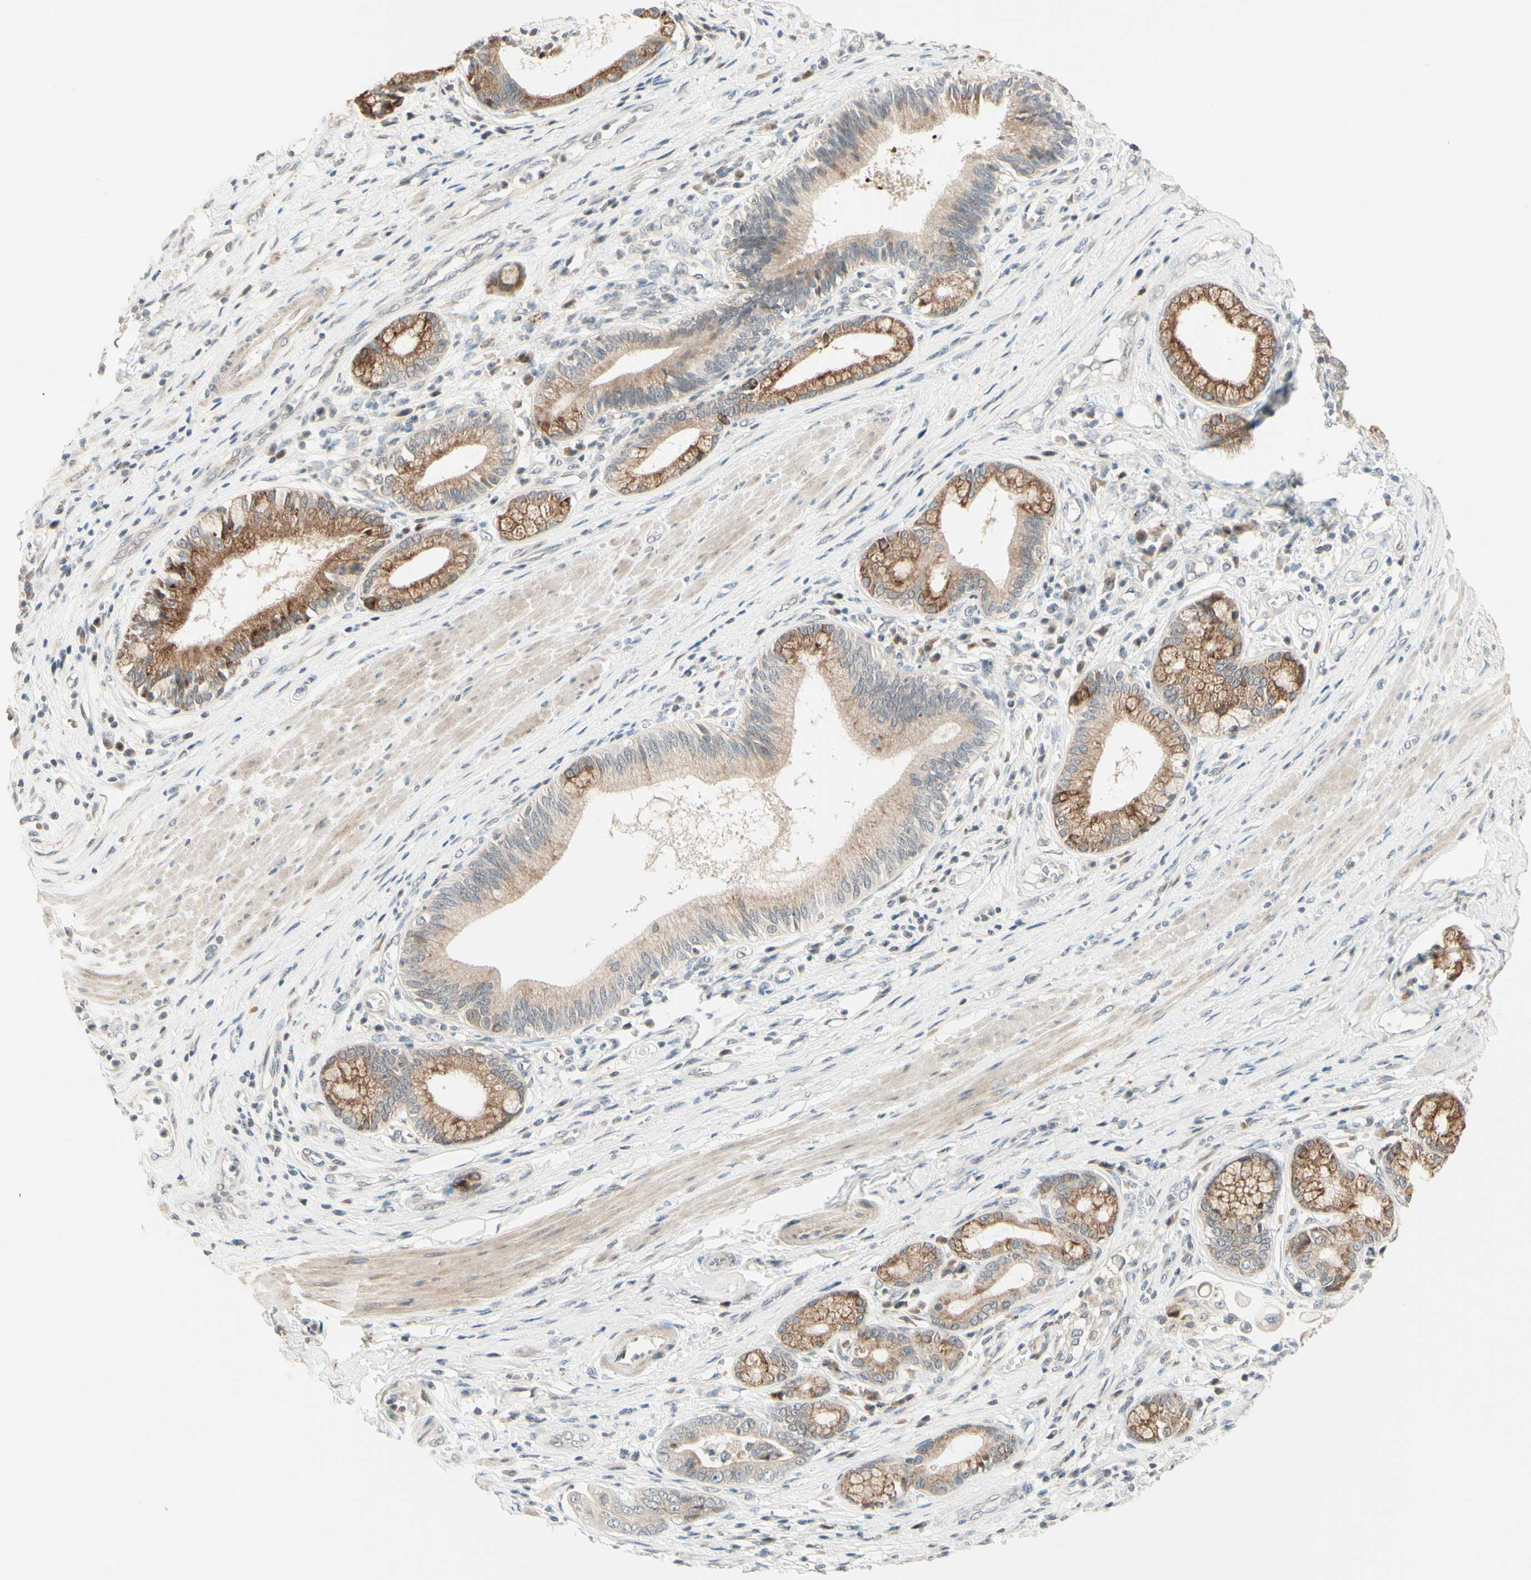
{"staining": {"intensity": "moderate", "quantity": ">75%", "location": "cytoplasmic/membranous"}, "tissue": "pancreatic cancer", "cell_type": "Tumor cells", "image_type": "cancer", "snomed": [{"axis": "morphology", "description": "Adenocarcinoma, NOS"}, {"axis": "topography", "description": "Pancreas"}], "caption": "This micrograph displays IHC staining of adenocarcinoma (pancreatic), with medium moderate cytoplasmic/membranous staining in approximately >75% of tumor cells.", "gene": "ZW10", "patient": {"sex": "female", "age": 75}}